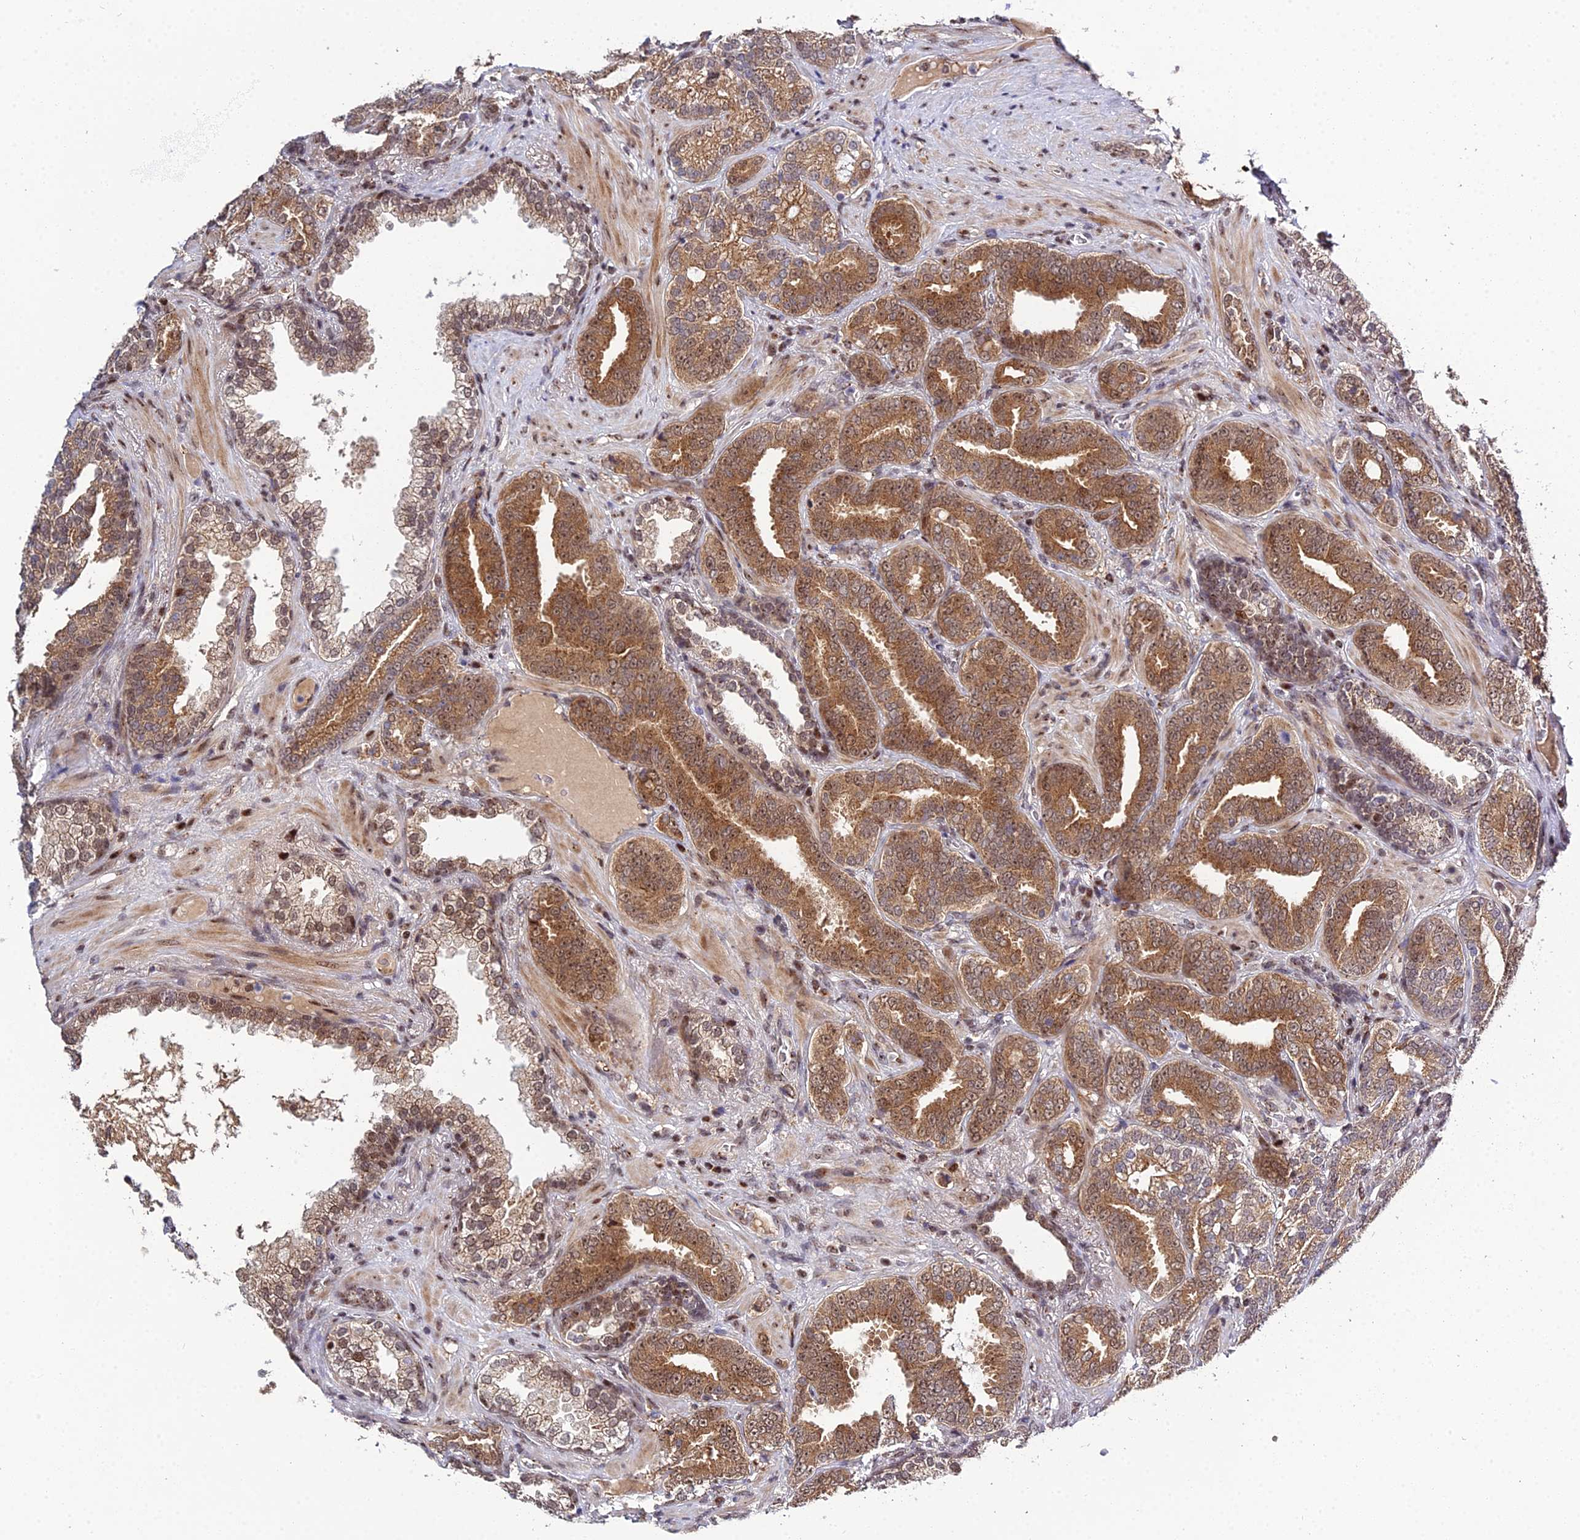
{"staining": {"intensity": "moderate", "quantity": ">75%", "location": "cytoplasmic/membranous,nuclear"}, "tissue": "prostate cancer", "cell_type": "Tumor cells", "image_type": "cancer", "snomed": [{"axis": "morphology", "description": "Adenocarcinoma, High grade"}, {"axis": "topography", "description": "Prostate and seminal vesicle, NOS"}], "caption": "Protein staining of prostate cancer tissue reveals moderate cytoplasmic/membranous and nuclear positivity in about >75% of tumor cells.", "gene": "ARL2", "patient": {"sex": "male", "age": 67}}